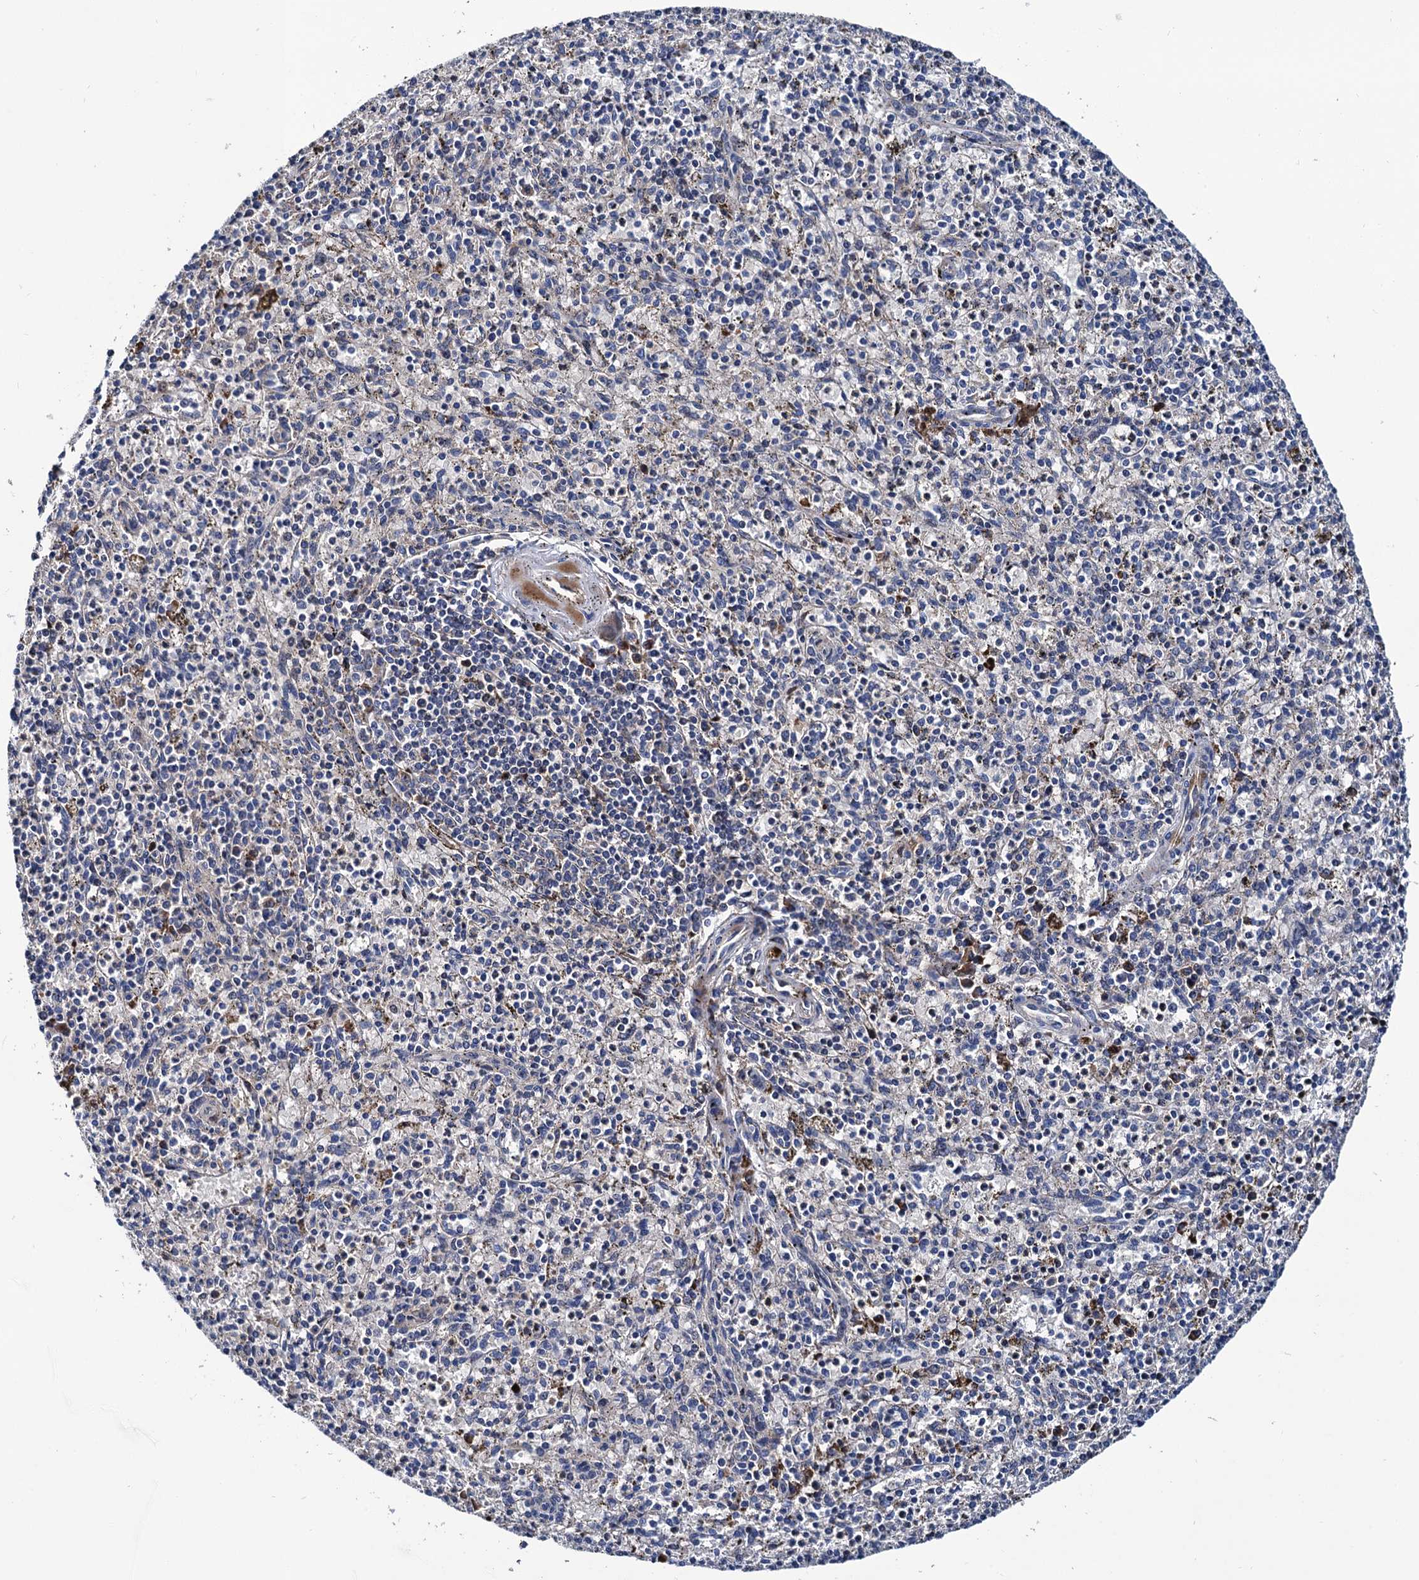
{"staining": {"intensity": "negative", "quantity": "none", "location": "none"}, "tissue": "spleen", "cell_type": "Cells in red pulp", "image_type": "normal", "snomed": [{"axis": "morphology", "description": "Normal tissue, NOS"}, {"axis": "topography", "description": "Spleen"}], "caption": "Immunohistochemistry micrograph of unremarkable human spleen stained for a protein (brown), which exhibits no expression in cells in red pulp.", "gene": "TRMT112", "patient": {"sex": "male", "age": 72}}